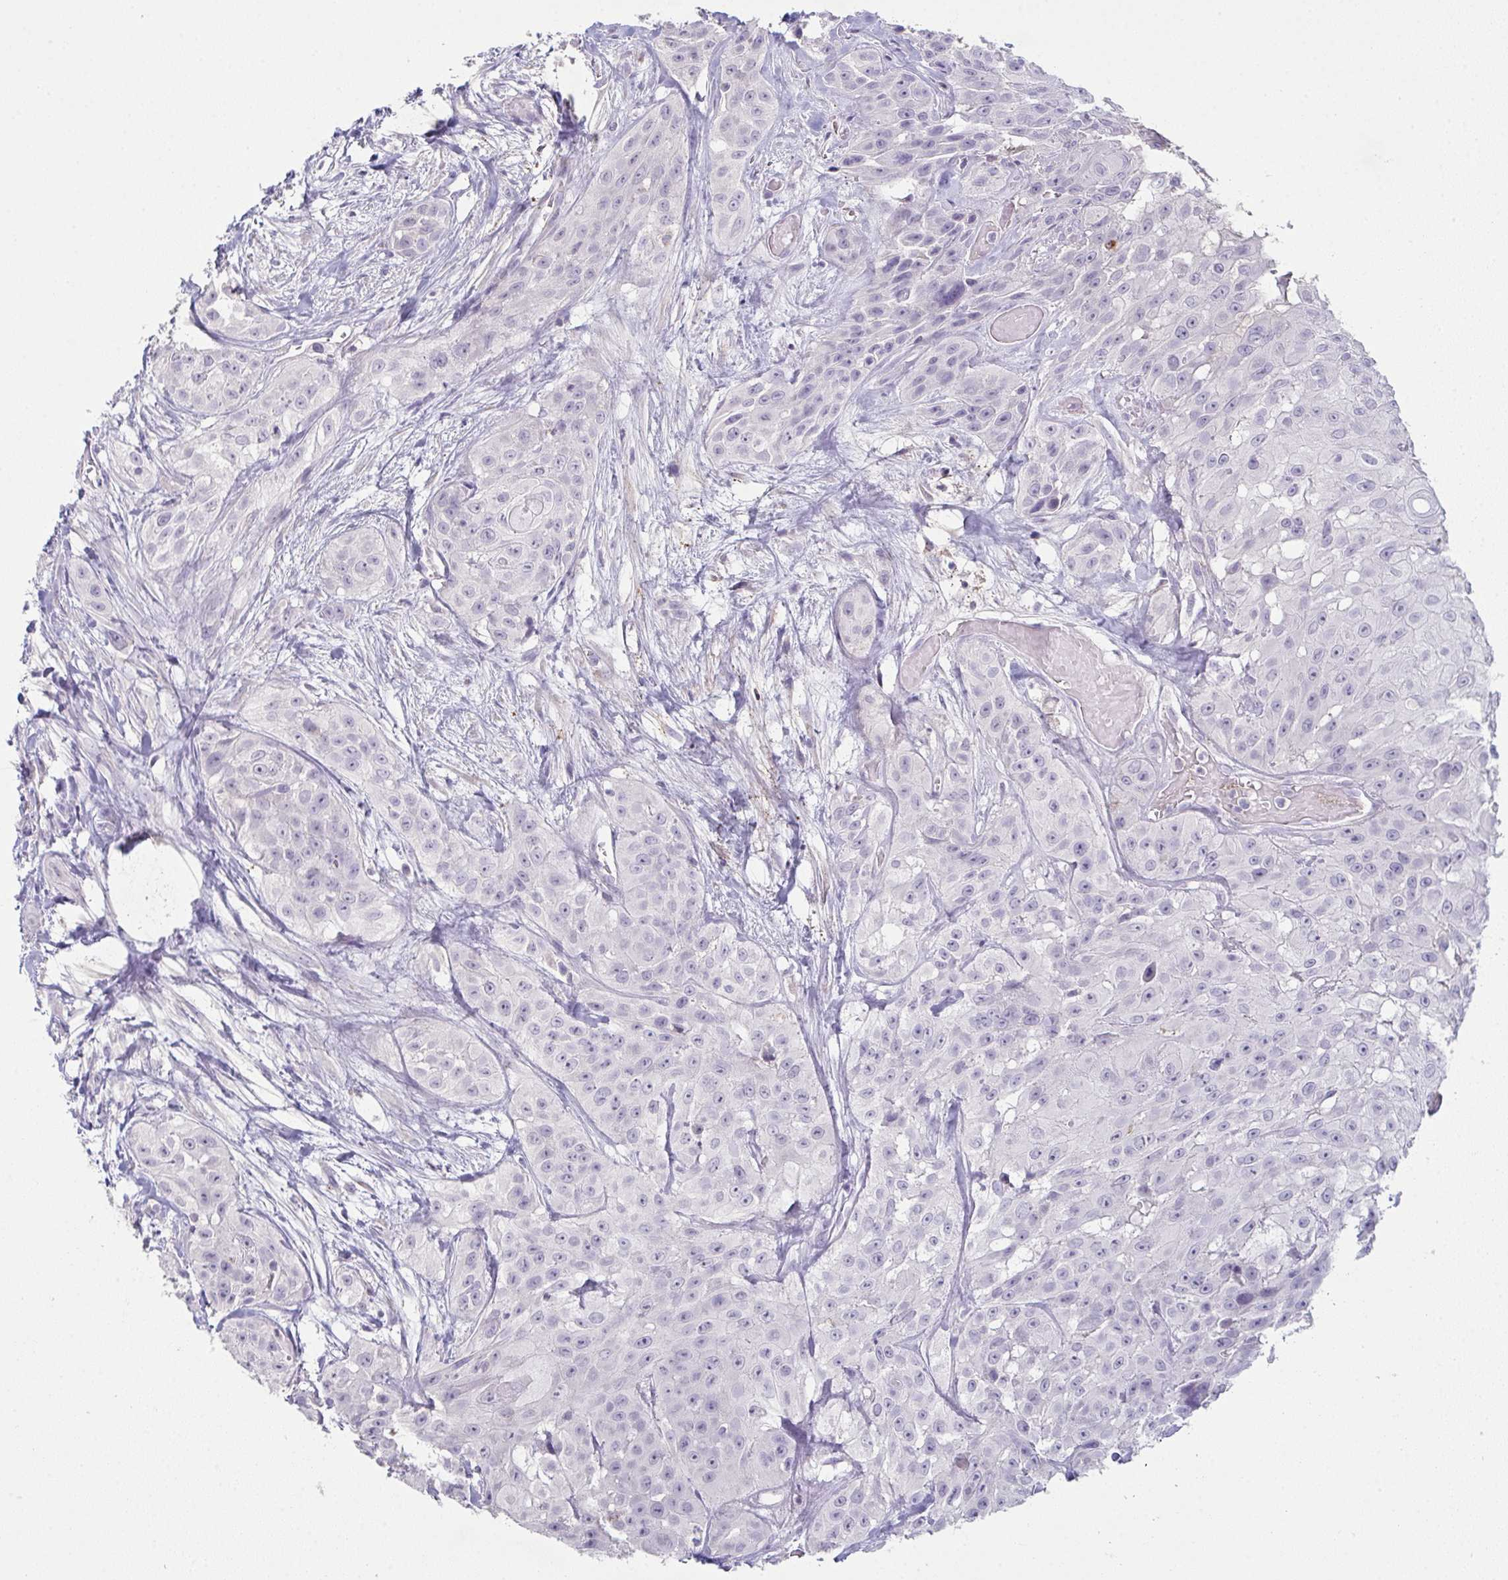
{"staining": {"intensity": "negative", "quantity": "none", "location": "none"}, "tissue": "head and neck cancer", "cell_type": "Tumor cells", "image_type": "cancer", "snomed": [{"axis": "morphology", "description": "Squamous cell carcinoma, NOS"}, {"axis": "topography", "description": "Head-Neck"}], "caption": "There is no significant positivity in tumor cells of squamous cell carcinoma (head and neck).", "gene": "ADAM21", "patient": {"sex": "male", "age": 83}}